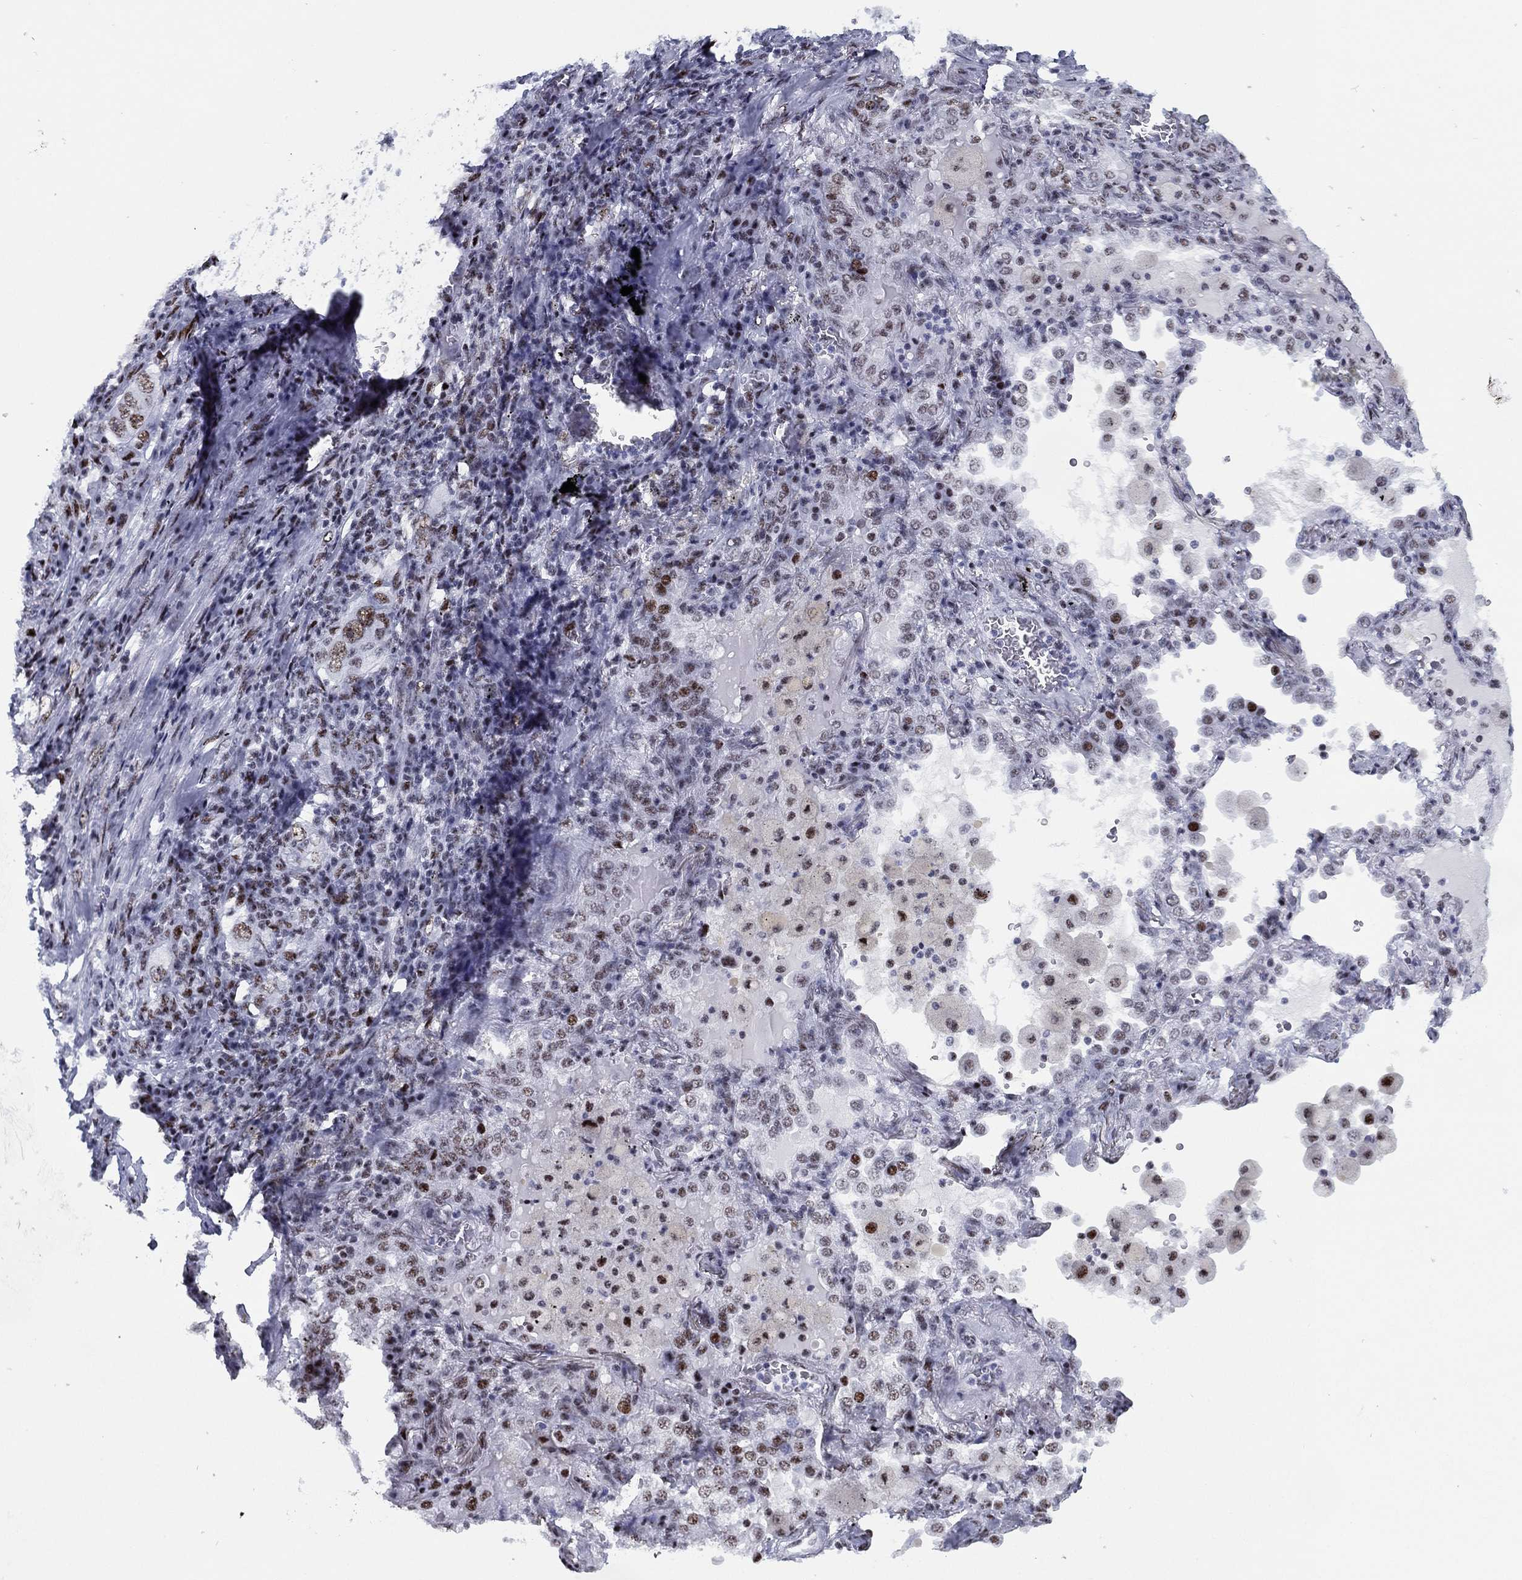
{"staining": {"intensity": "weak", "quantity": "25%-75%", "location": "nuclear"}, "tissue": "lung cancer", "cell_type": "Tumor cells", "image_type": "cancer", "snomed": [{"axis": "morphology", "description": "Adenocarcinoma, NOS"}, {"axis": "topography", "description": "Lung"}], "caption": "Lung cancer stained with a brown dye displays weak nuclear positive expression in approximately 25%-75% of tumor cells.", "gene": "CYB561D2", "patient": {"sex": "female", "age": 61}}